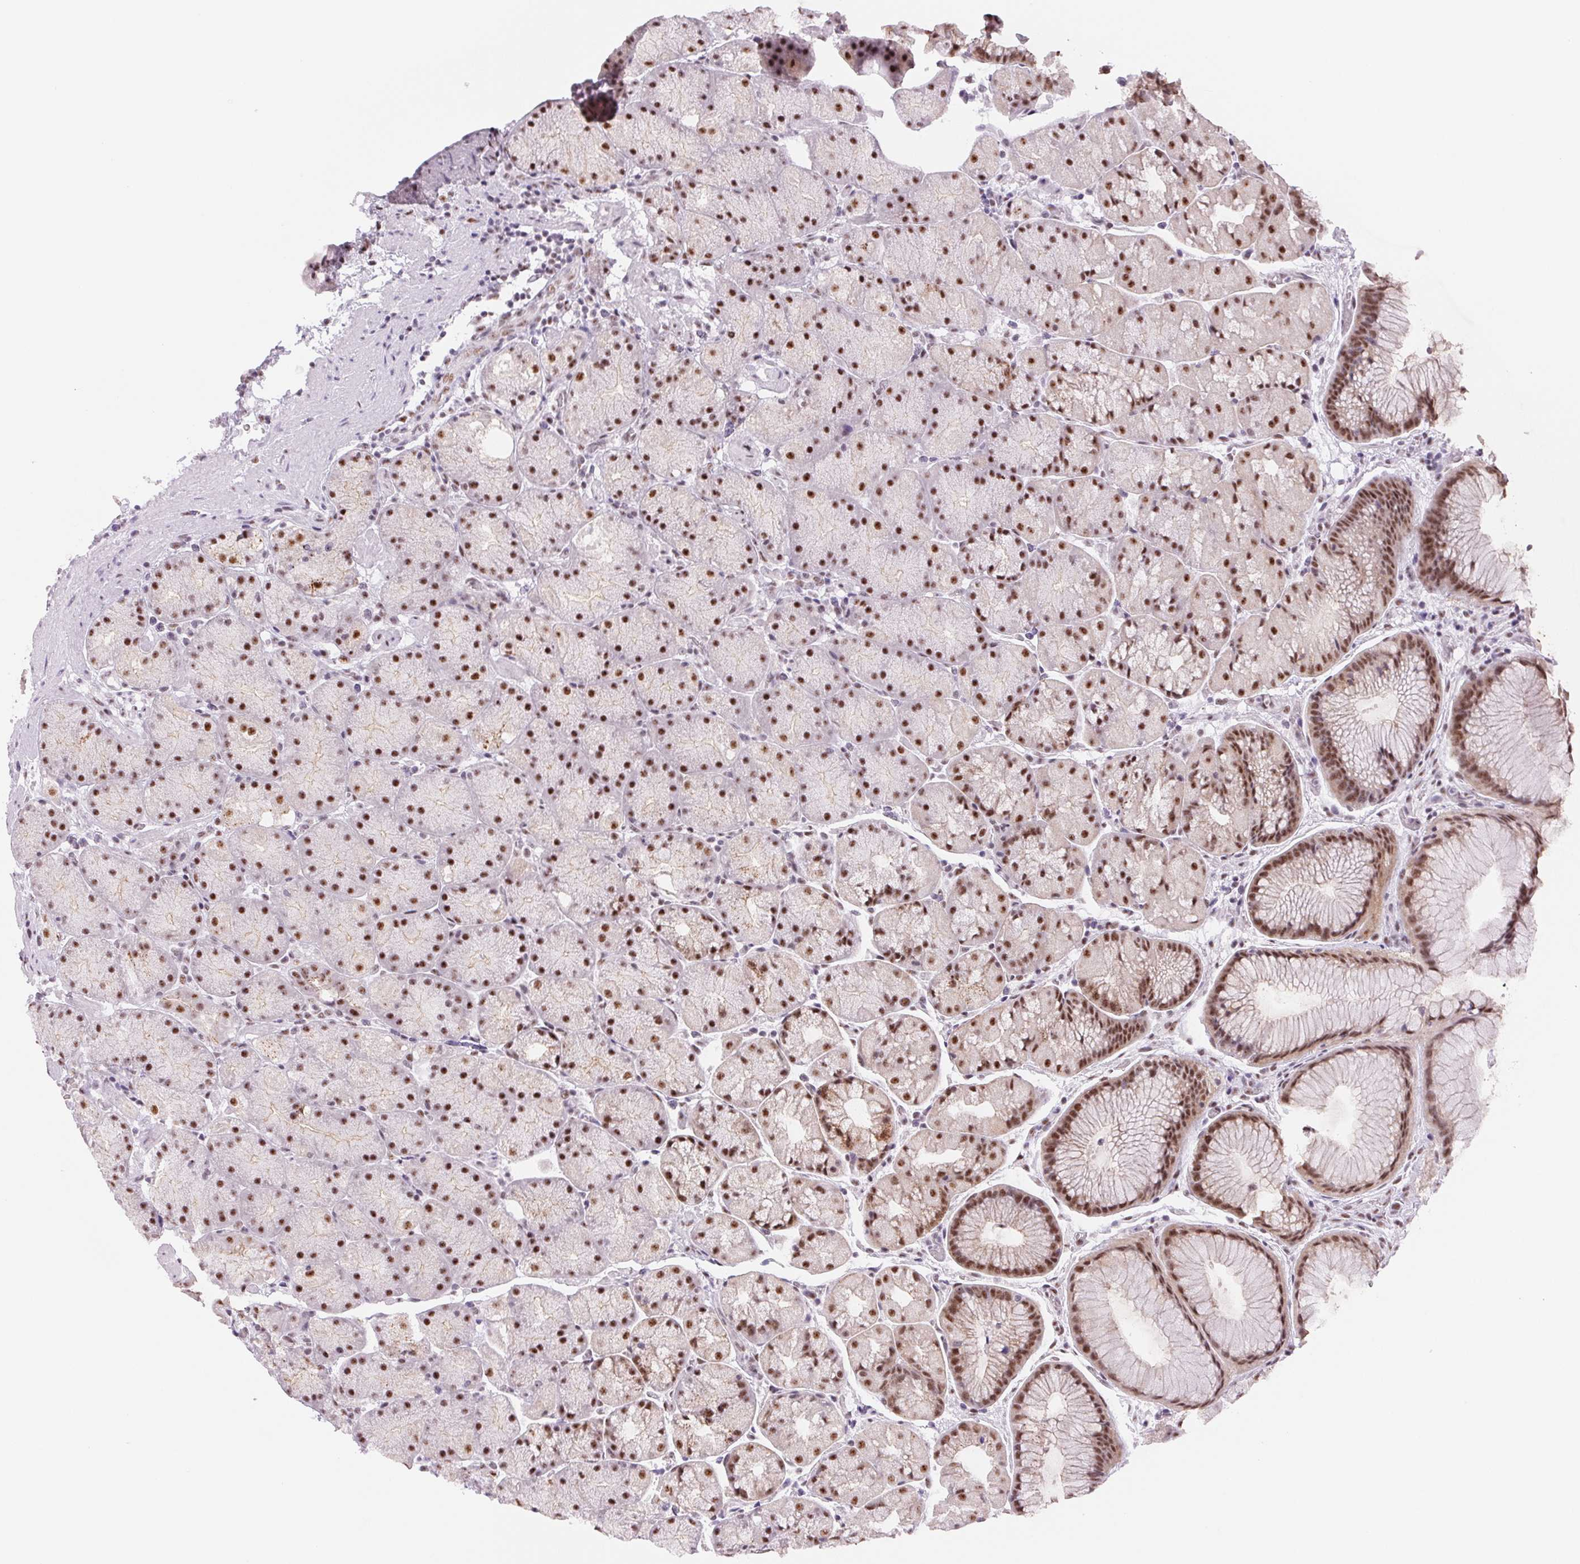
{"staining": {"intensity": "strong", "quantity": ">75%", "location": "nuclear"}, "tissue": "stomach", "cell_type": "Glandular cells", "image_type": "normal", "snomed": [{"axis": "morphology", "description": "Normal tissue, NOS"}, {"axis": "topography", "description": "Stomach, upper"}, {"axis": "topography", "description": "Stomach"}], "caption": "The photomicrograph exhibits staining of normal stomach, revealing strong nuclear protein staining (brown color) within glandular cells.", "gene": "ZC3H14", "patient": {"sex": "male", "age": 48}}